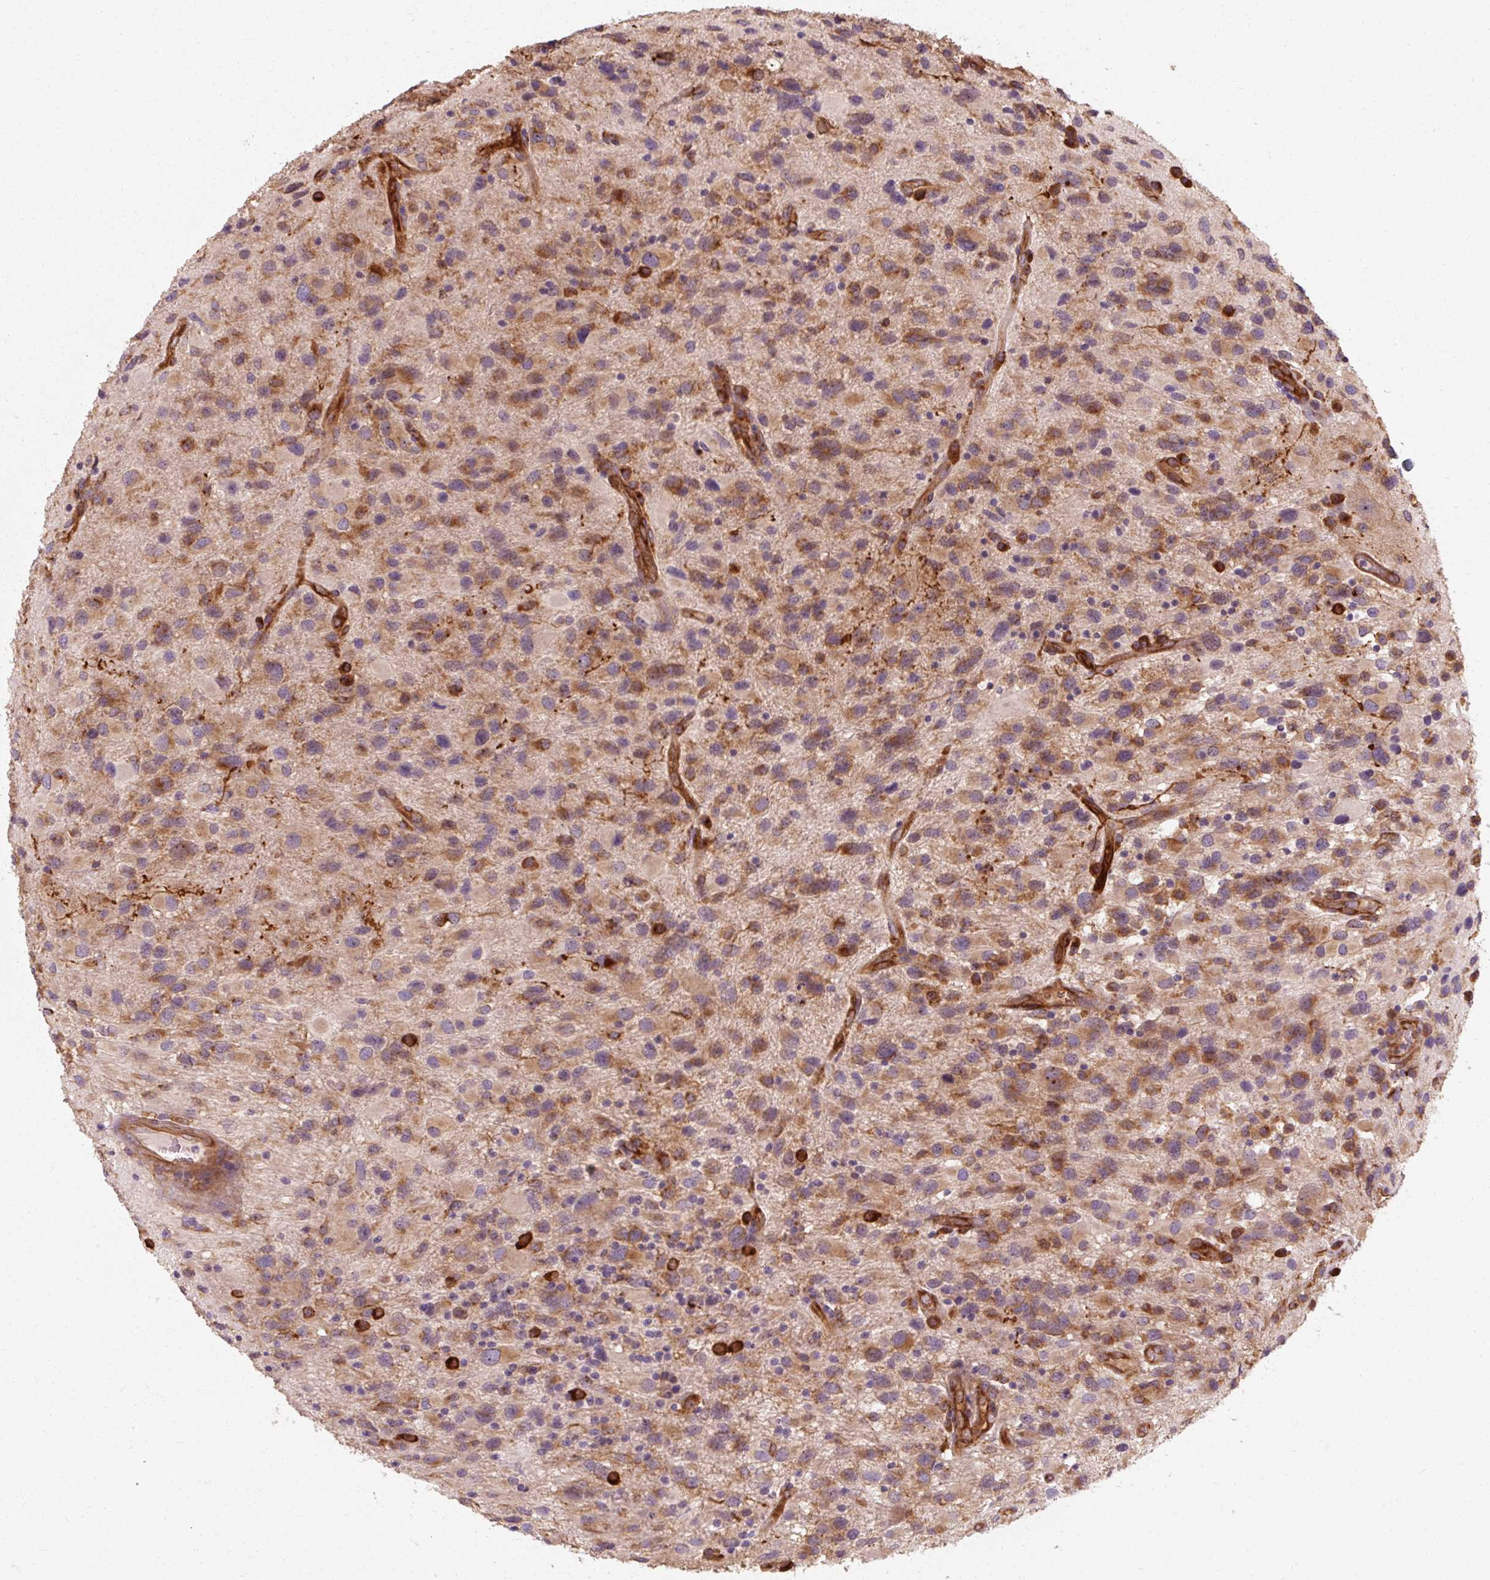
{"staining": {"intensity": "moderate", "quantity": "25%-75%", "location": "cytoplasmic/membranous"}, "tissue": "glioma", "cell_type": "Tumor cells", "image_type": "cancer", "snomed": [{"axis": "morphology", "description": "Glioma, malignant, Low grade"}, {"axis": "topography", "description": "Brain"}], "caption": "Glioma stained with a brown dye exhibits moderate cytoplasmic/membranous positive positivity in approximately 25%-75% of tumor cells.", "gene": "TBC1D4", "patient": {"sex": "female", "age": 32}}